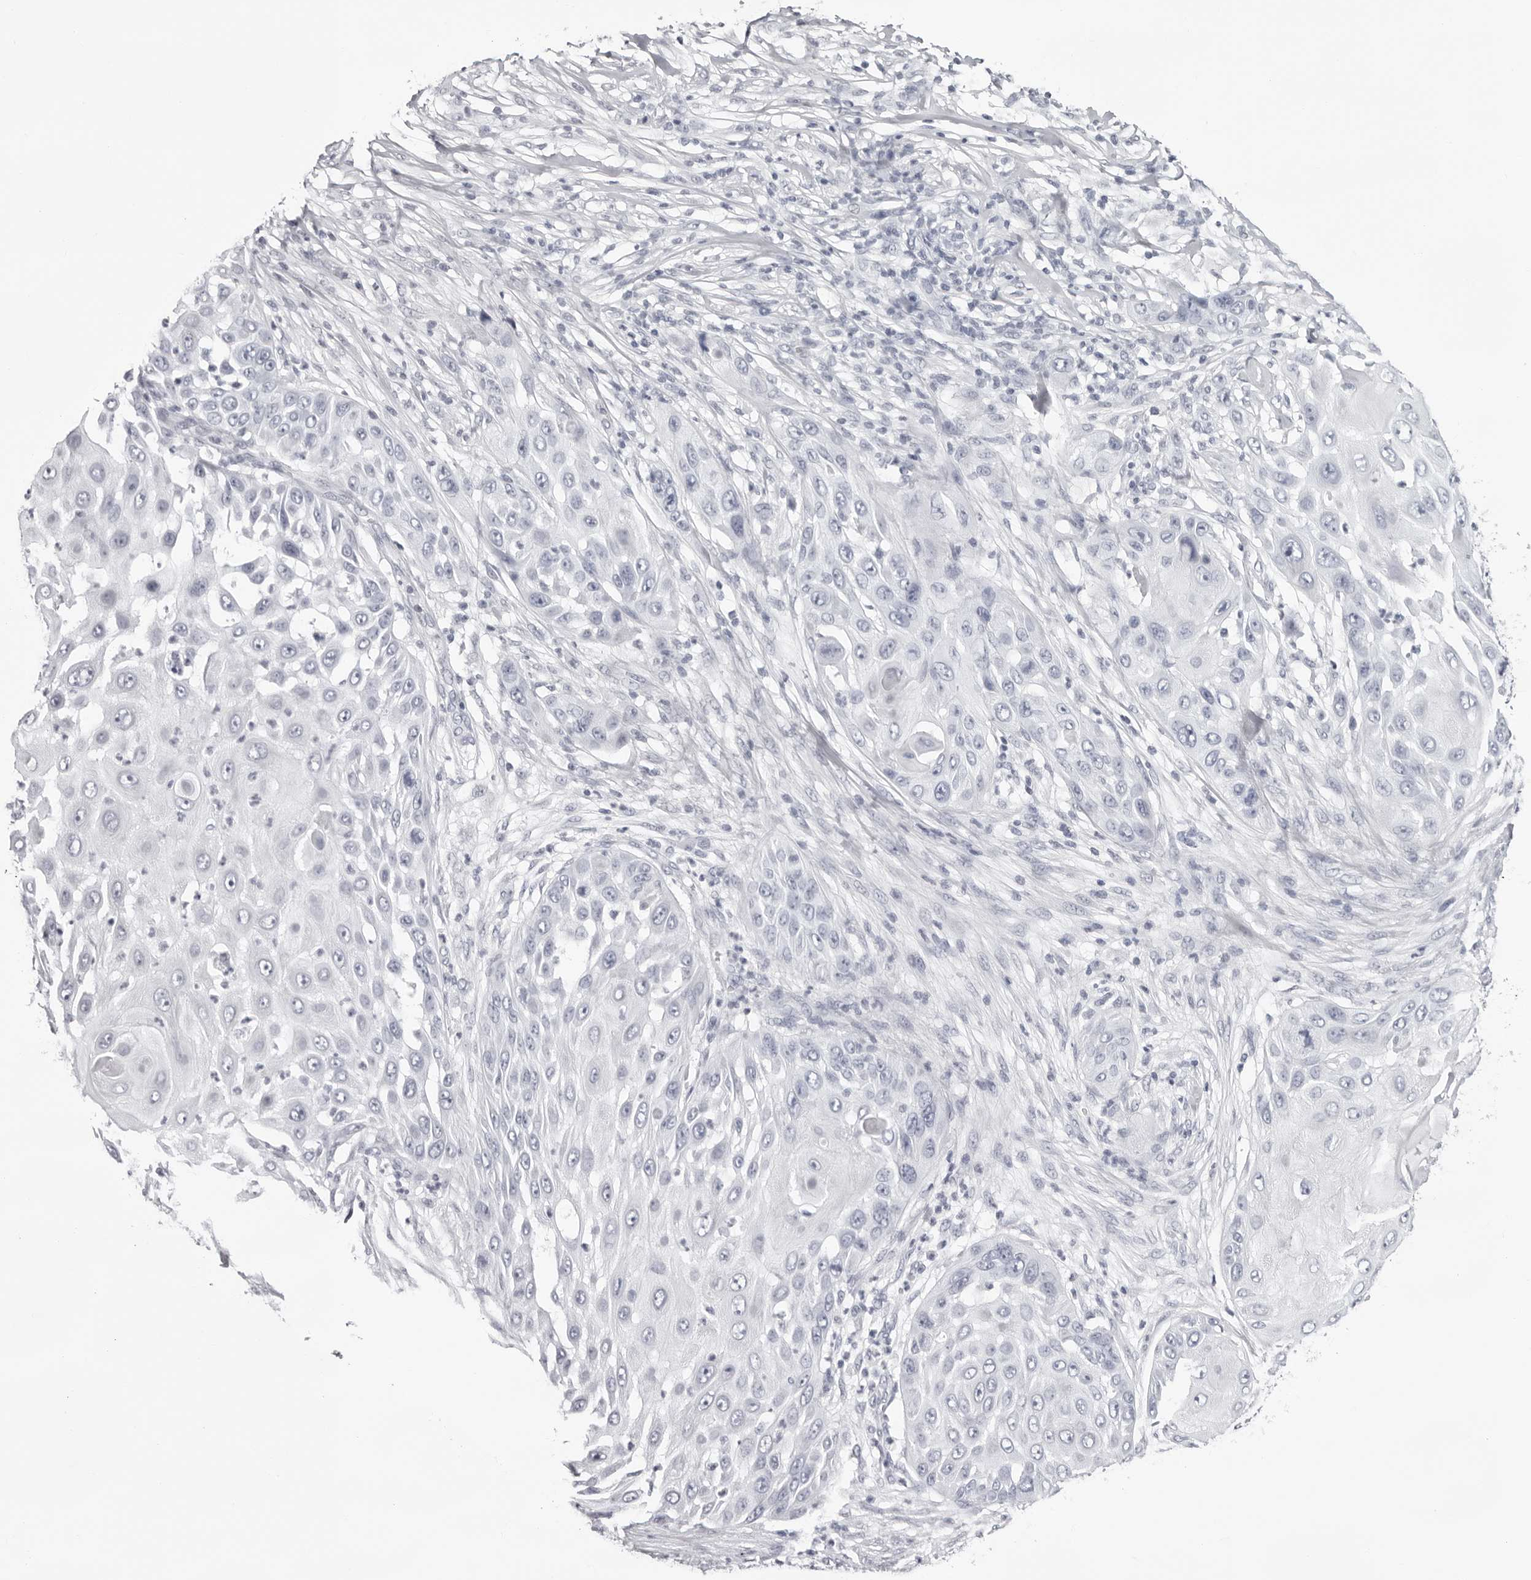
{"staining": {"intensity": "negative", "quantity": "none", "location": "none"}, "tissue": "skin cancer", "cell_type": "Tumor cells", "image_type": "cancer", "snomed": [{"axis": "morphology", "description": "Squamous cell carcinoma, NOS"}, {"axis": "topography", "description": "Skin"}], "caption": "Skin cancer was stained to show a protein in brown. There is no significant expression in tumor cells.", "gene": "INSL3", "patient": {"sex": "female", "age": 44}}